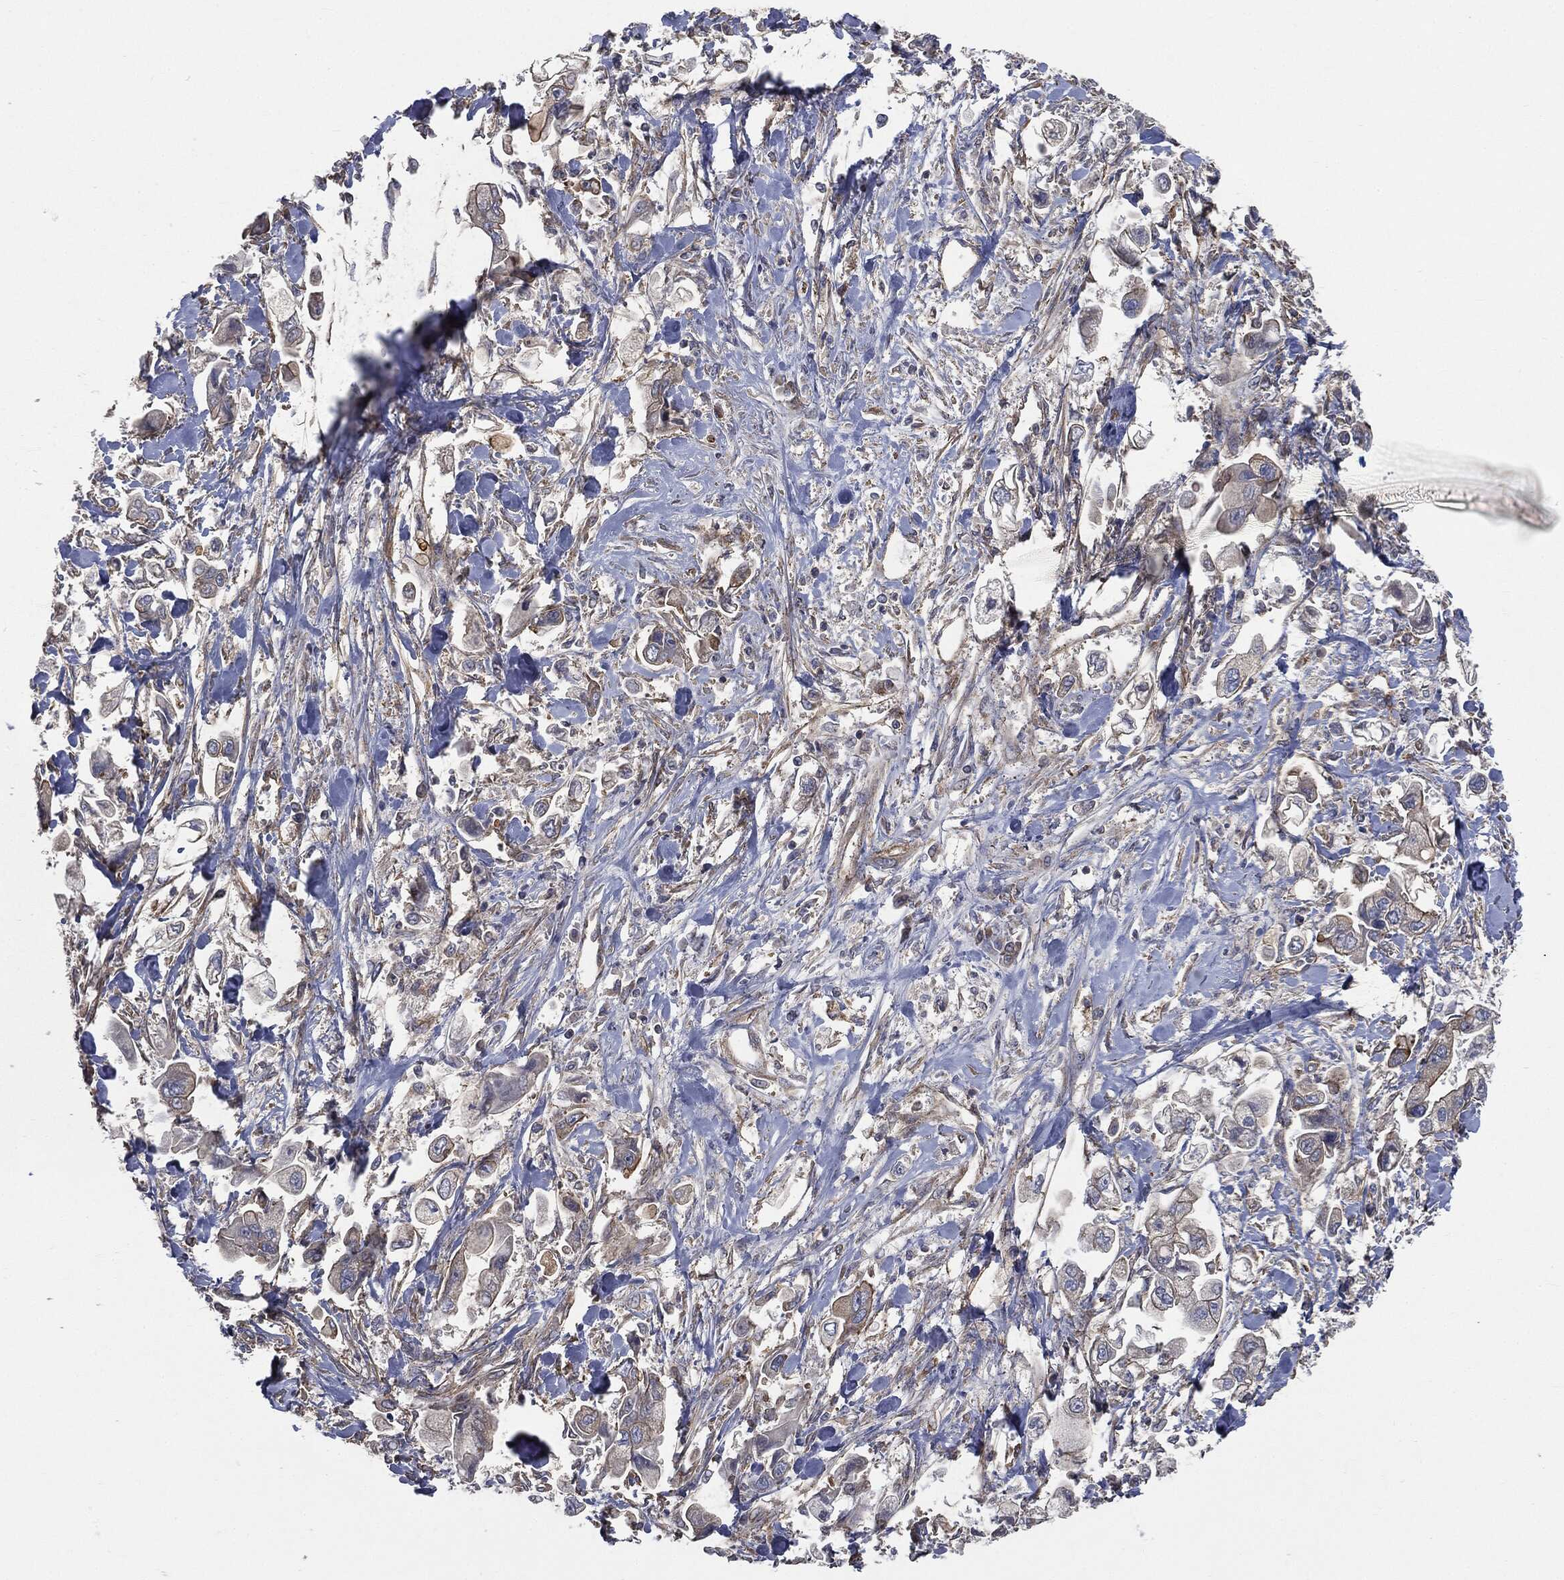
{"staining": {"intensity": "moderate", "quantity": "<25%", "location": "cytoplasmic/membranous"}, "tissue": "stomach cancer", "cell_type": "Tumor cells", "image_type": "cancer", "snomed": [{"axis": "morphology", "description": "Adenocarcinoma, NOS"}, {"axis": "topography", "description": "Stomach"}], "caption": "Immunohistochemical staining of human stomach cancer (adenocarcinoma) shows moderate cytoplasmic/membranous protein positivity in approximately <25% of tumor cells.", "gene": "EPS15L1", "patient": {"sex": "male", "age": 62}}